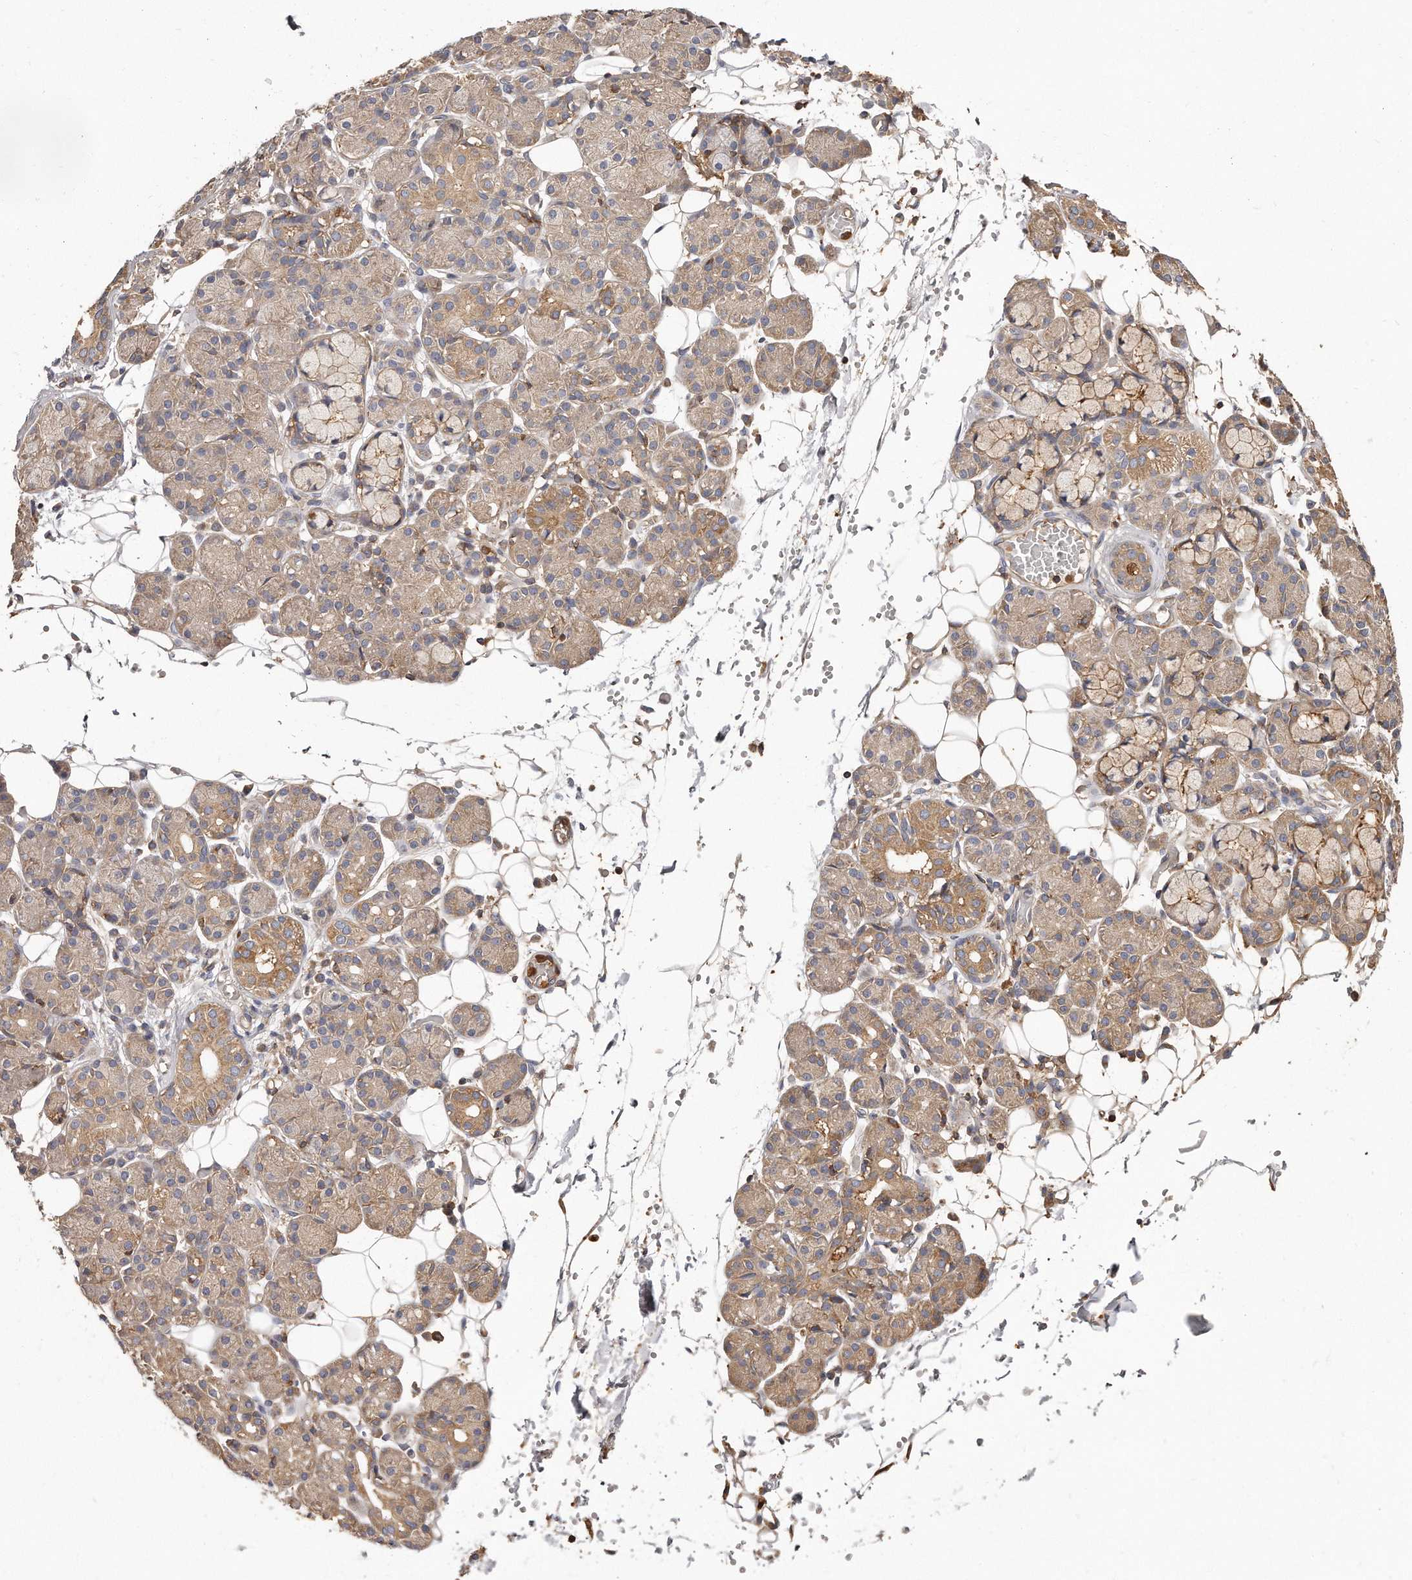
{"staining": {"intensity": "moderate", "quantity": "25%-75%", "location": "cytoplasmic/membranous"}, "tissue": "salivary gland", "cell_type": "Glandular cells", "image_type": "normal", "snomed": [{"axis": "morphology", "description": "Normal tissue, NOS"}, {"axis": "topography", "description": "Salivary gland"}], "caption": "High-power microscopy captured an immunohistochemistry (IHC) image of benign salivary gland, revealing moderate cytoplasmic/membranous staining in approximately 25%-75% of glandular cells.", "gene": "CAP1", "patient": {"sex": "male", "age": 63}}